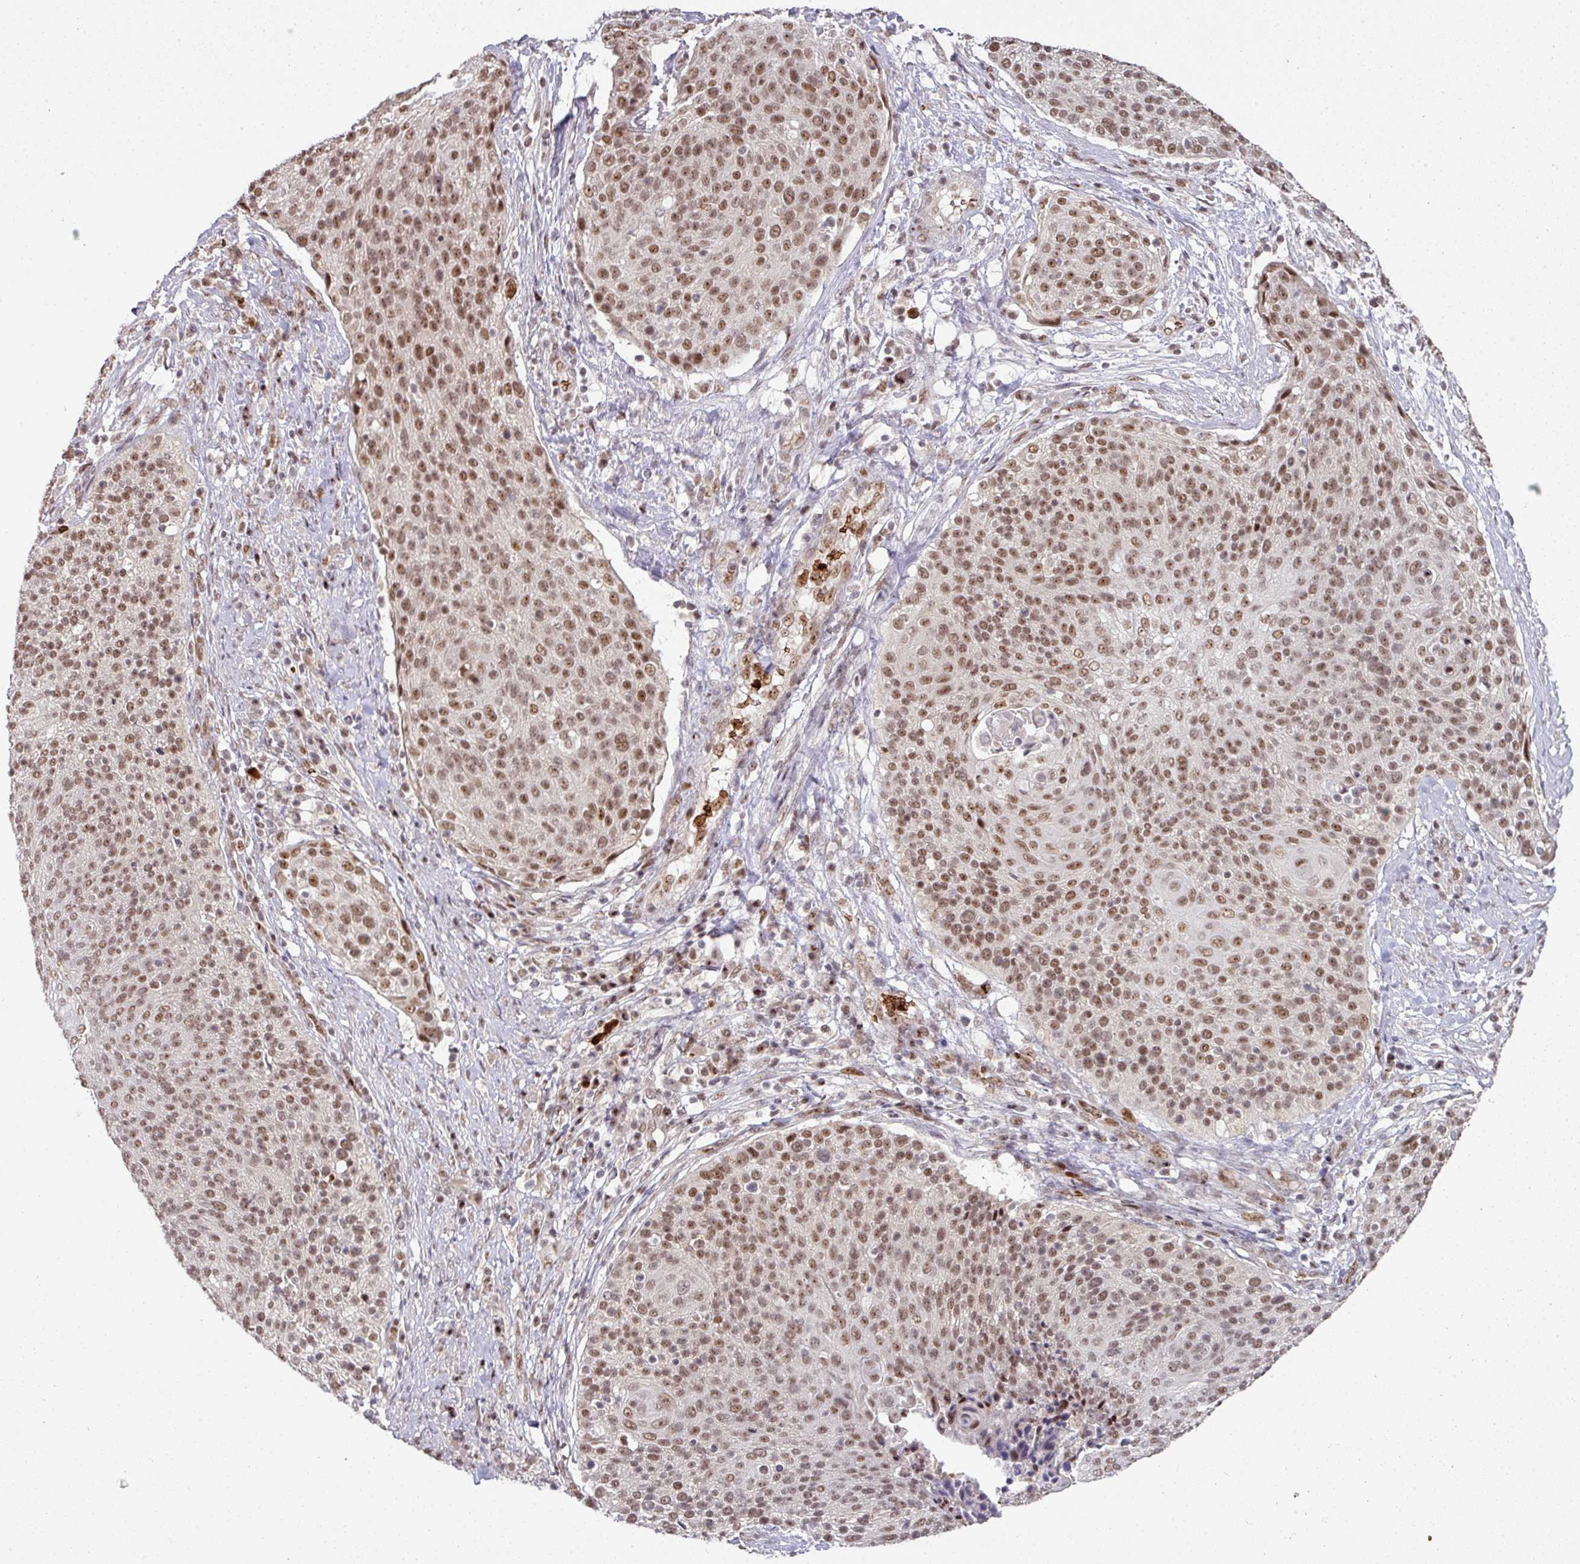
{"staining": {"intensity": "moderate", "quantity": ">75%", "location": "nuclear"}, "tissue": "cervical cancer", "cell_type": "Tumor cells", "image_type": "cancer", "snomed": [{"axis": "morphology", "description": "Squamous cell carcinoma, NOS"}, {"axis": "topography", "description": "Cervix"}], "caption": "About >75% of tumor cells in human cervical cancer (squamous cell carcinoma) exhibit moderate nuclear protein staining as visualized by brown immunohistochemical staining.", "gene": "NEIL1", "patient": {"sex": "female", "age": 31}}